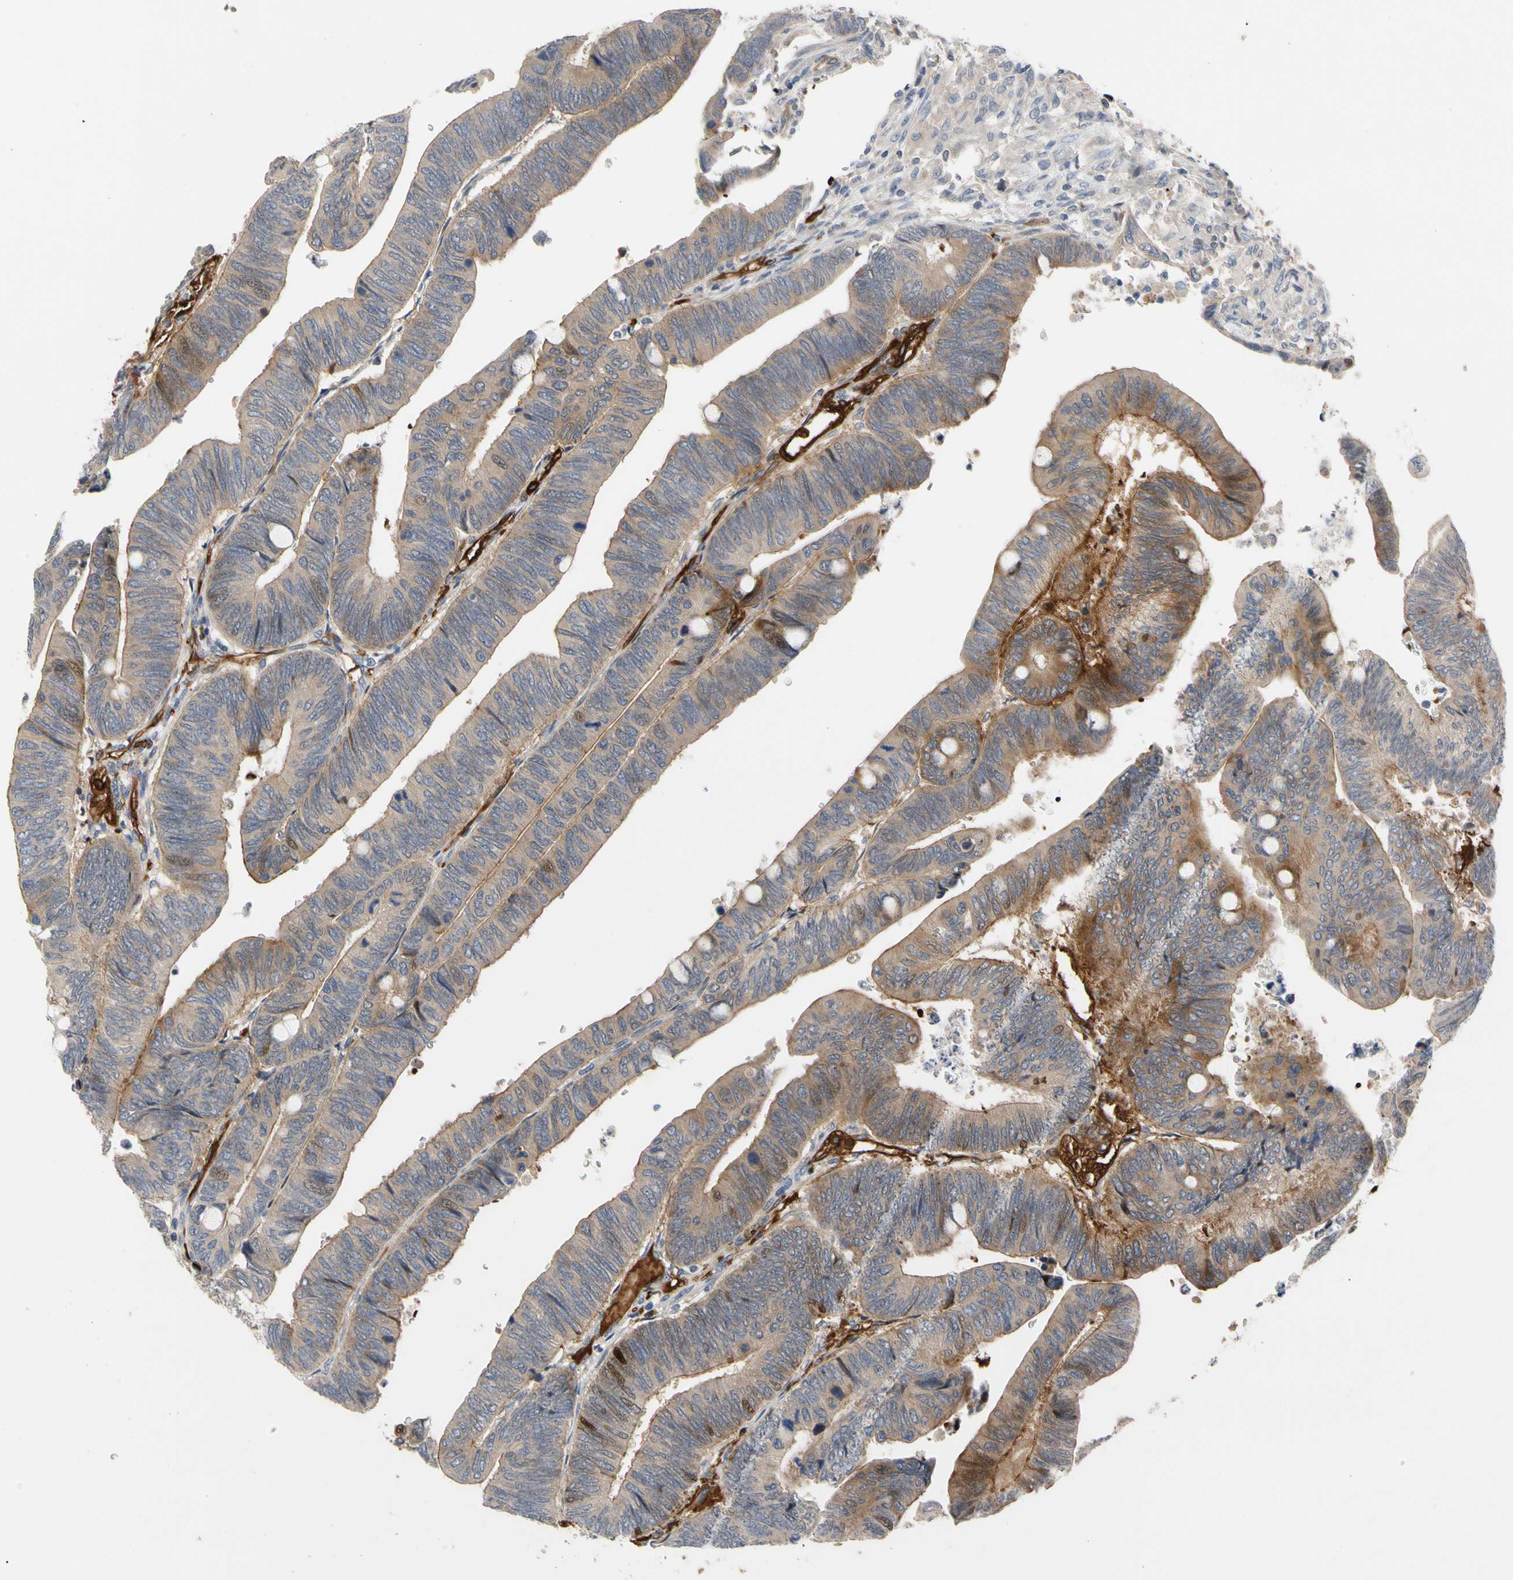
{"staining": {"intensity": "moderate", "quantity": "25%-75%", "location": "cytoplasmic/membranous"}, "tissue": "colorectal cancer", "cell_type": "Tumor cells", "image_type": "cancer", "snomed": [{"axis": "morphology", "description": "Normal tissue, NOS"}, {"axis": "morphology", "description": "Adenocarcinoma, NOS"}, {"axis": "topography", "description": "Rectum"}, {"axis": "topography", "description": "Peripheral nerve tissue"}], "caption": "A photomicrograph of human colorectal cancer stained for a protein exhibits moderate cytoplasmic/membranous brown staining in tumor cells.", "gene": "HMGCR", "patient": {"sex": "male", "age": 92}}